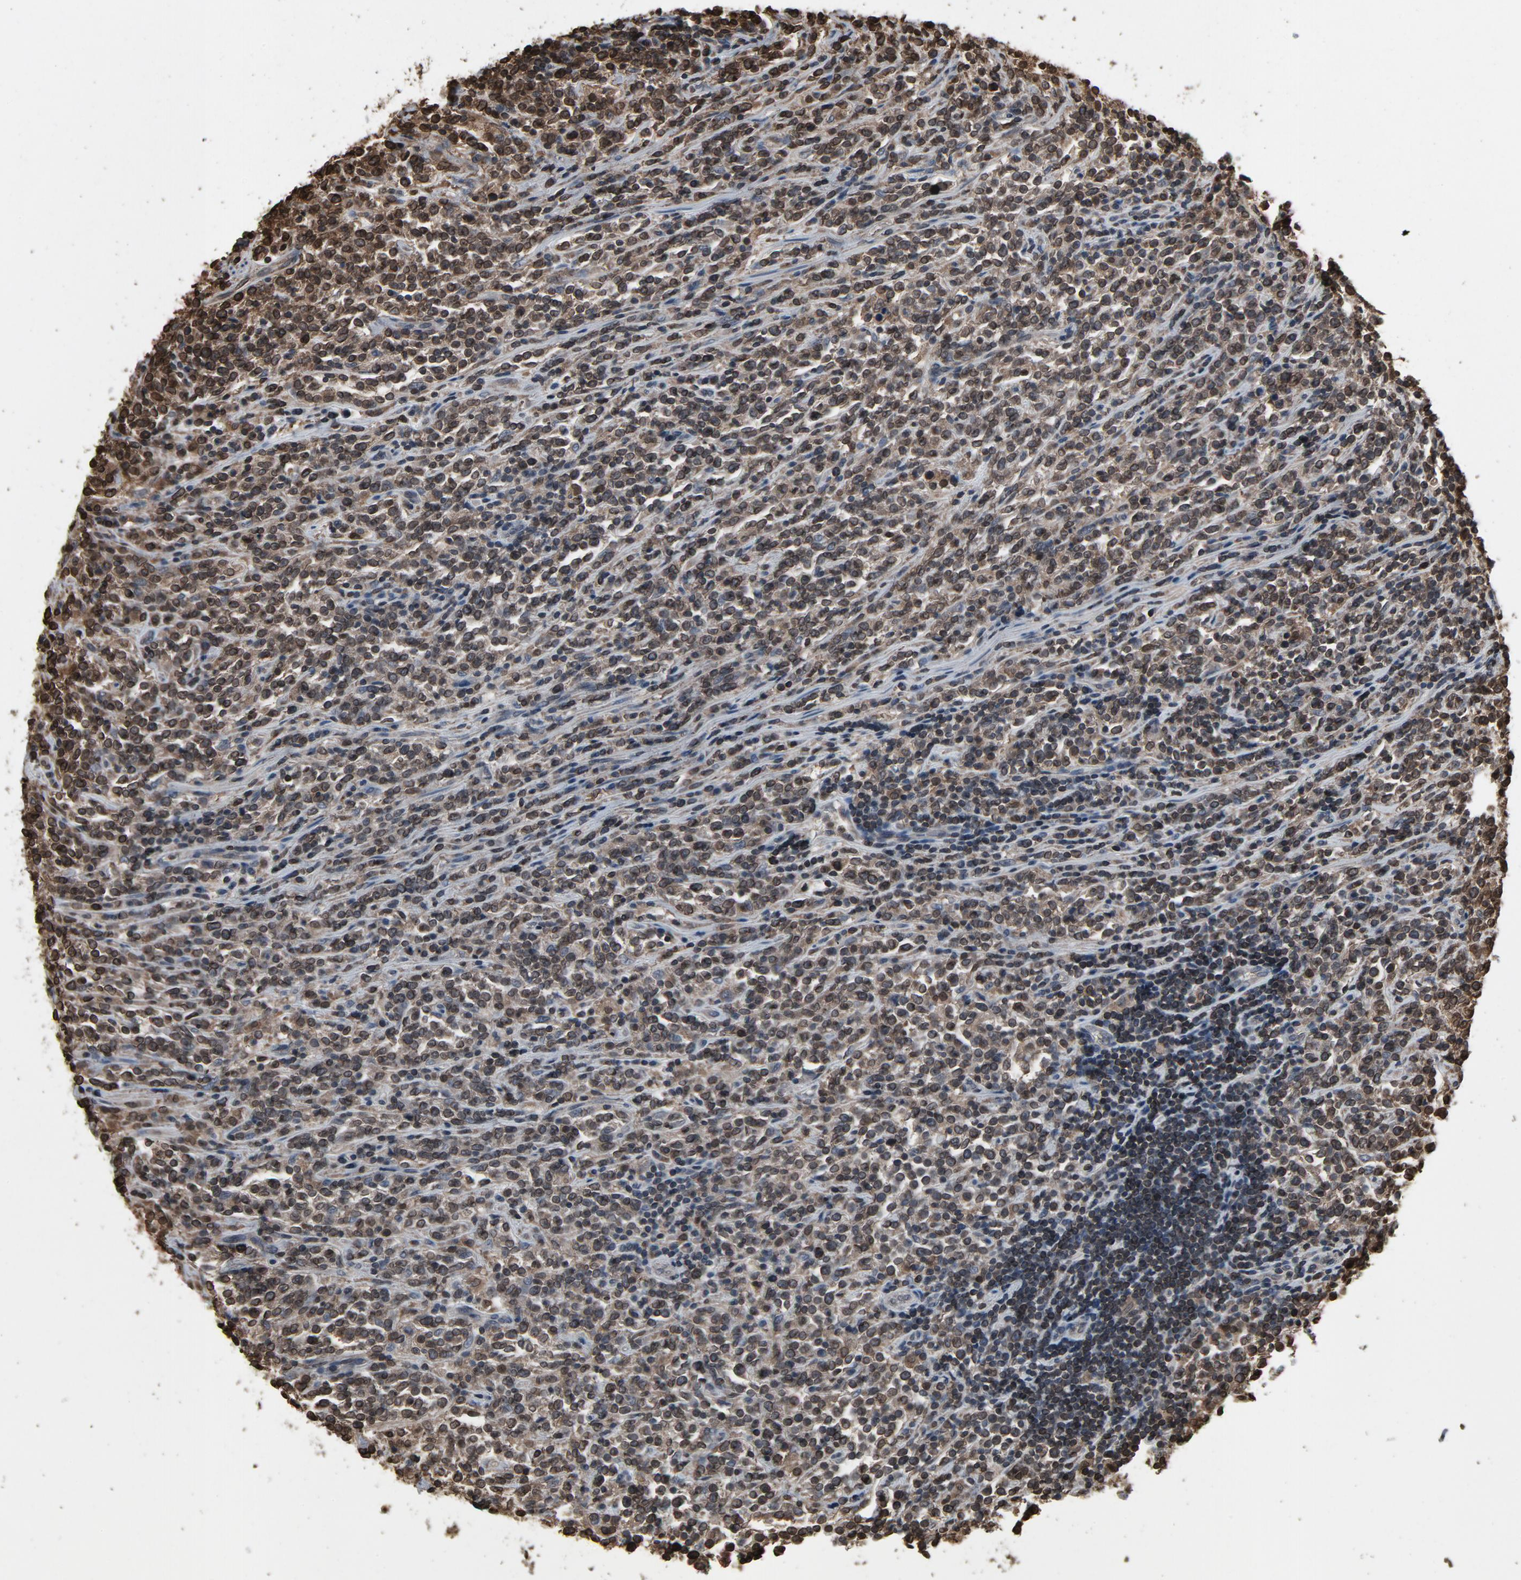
{"staining": {"intensity": "weak", "quantity": ">75%", "location": "cytoplasmic/membranous,nuclear"}, "tissue": "lymphoma", "cell_type": "Tumor cells", "image_type": "cancer", "snomed": [{"axis": "morphology", "description": "Malignant lymphoma, non-Hodgkin's type, High grade"}, {"axis": "topography", "description": "Soft tissue"}], "caption": "Protein positivity by immunohistochemistry demonstrates weak cytoplasmic/membranous and nuclear staining in approximately >75% of tumor cells in lymphoma. (DAB (3,3'-diaminobenzidine) IHC, brown staining for protein, blue staining for nuclei).", "gene": "UBE2D1", "patient": {"sex": "male", "age": 18}}